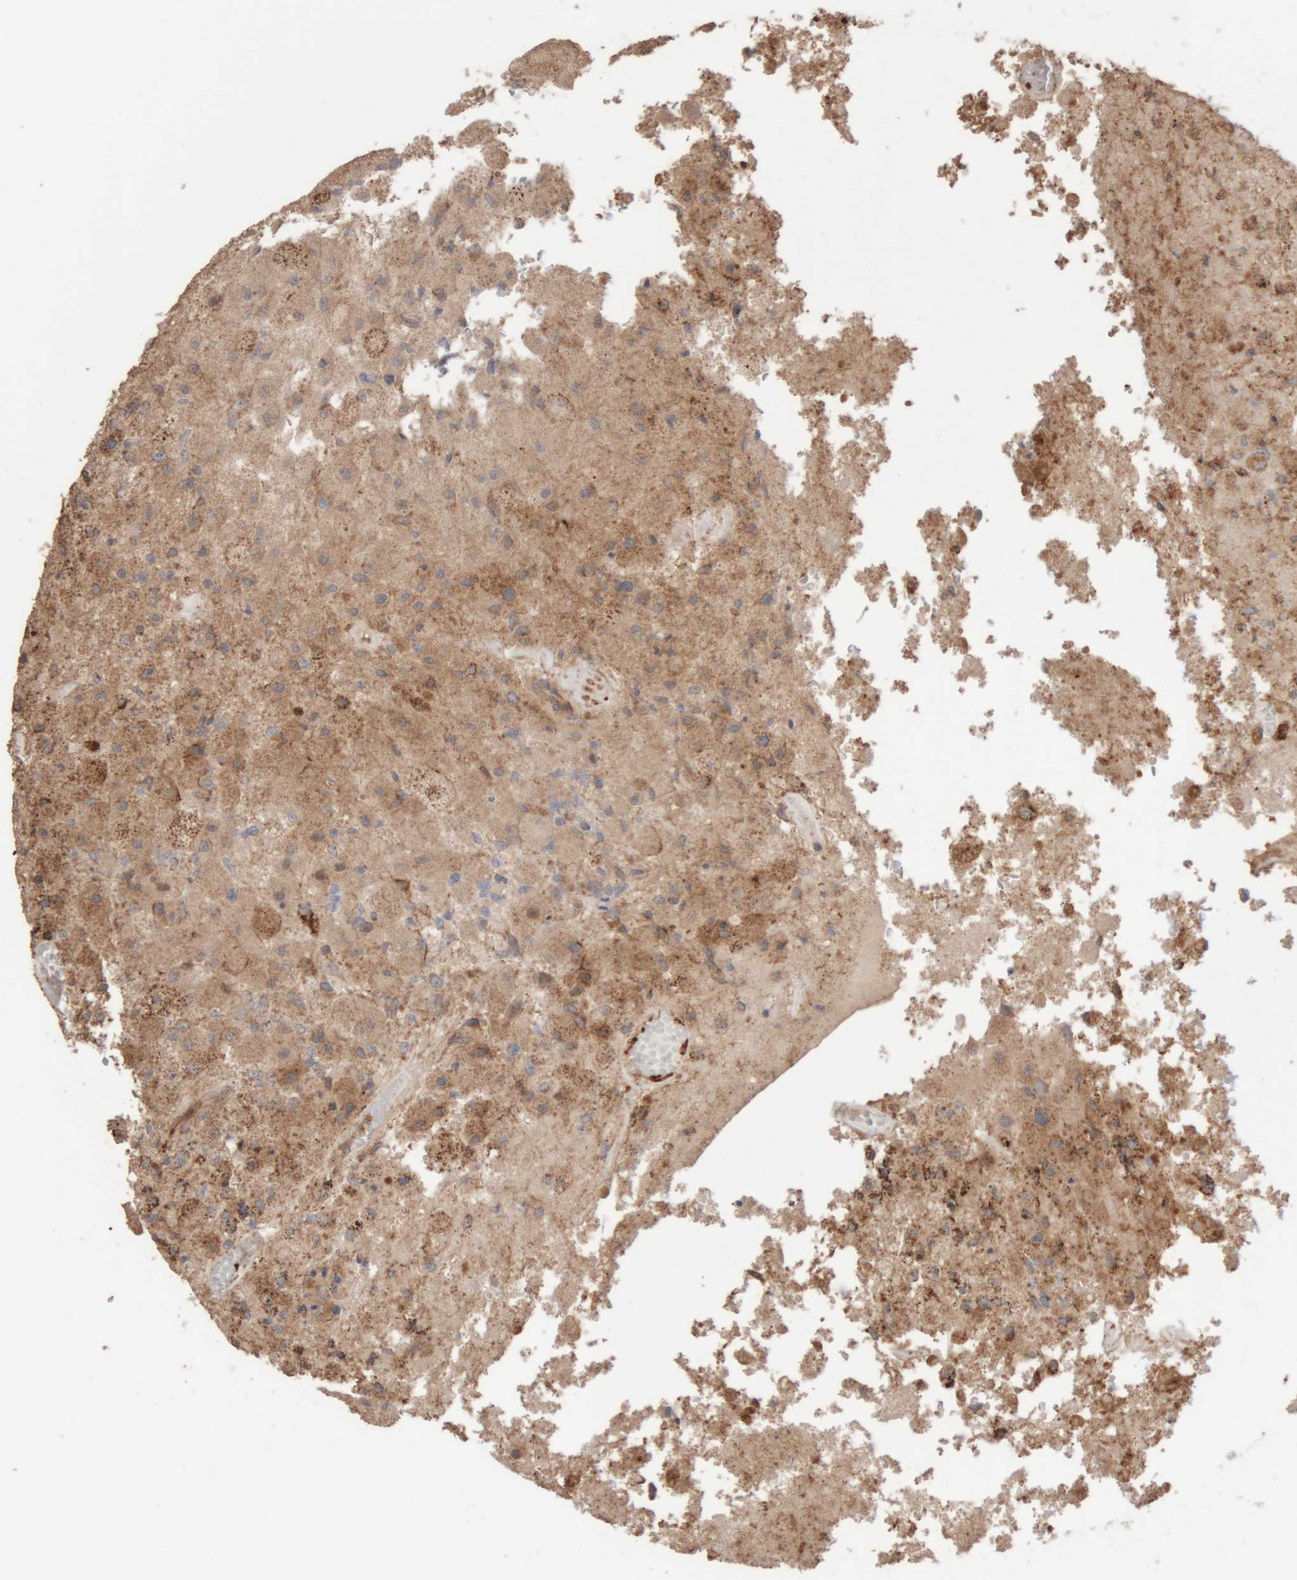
{"staining": {"intensity": "weak", "quantity": "25%-75%", "location": "cytoplasmic/membranous"}, "tissue": "glioma", "cell_type": "Tumor cells", "image_type": "cancer", "snomed": [{"axis": "morphology", "description": "Normal tissue, NOS"}, {"axis": "morphology", "description": "Glioma, malignant, High grade"}, {"axis": "topography", "description": "Cerebral cortex"}], "caption": "Weak cytoplasmic/membranous positivity is identified in approximately 25%-75% of tumor cells in glioma. The protein of interest is stained brown, and the nuclei are stained in blue (DAB IHC with brightfield microscopy, high magnification).", "gene": "RAB32", "patient": {"sex": "male", "age": 77}}